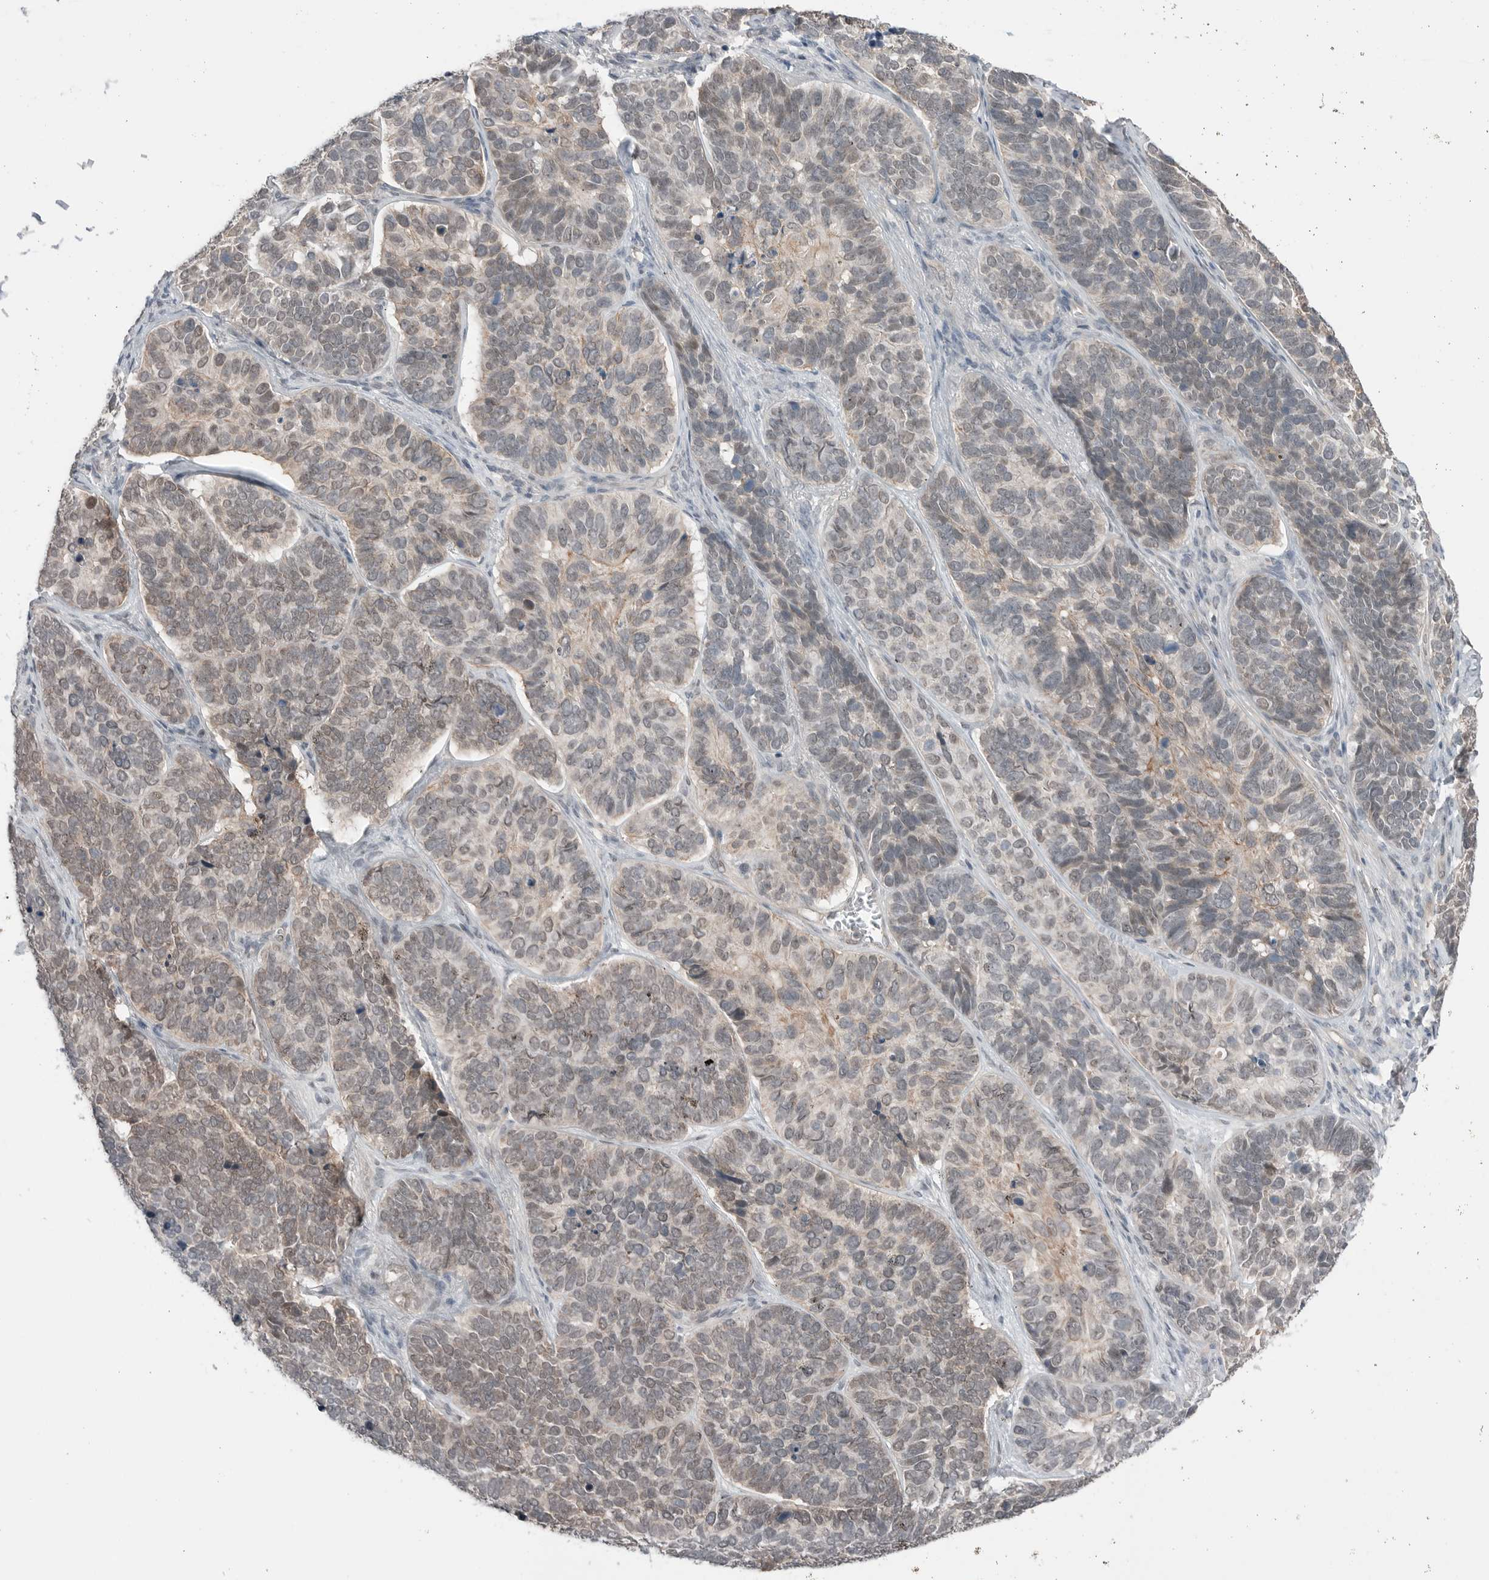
{"staining": {"intensity": "weak", "quantity": "<25%", "location": "nuclear"}, "tissue": "skin cancer", "cell_type": "Tumor cells", "image_type": "cancer", "snomed": [{"axis": "morphology", "description": "Basal cell carcinoma"}, {"axis": "topography", "description": "Skin"}], "caption": "DAB immunohistochemical staining of human skin cancer reveals no significant staining in tumor cells. Brightfield microscopy of IHC stained with DAB (3,3'-diaminobenzidine) (brown) and hematoxylin (blue), captured at high magnification.", "gene": "NTAQ1", "patient": {"sex": "male", "age": 62}}